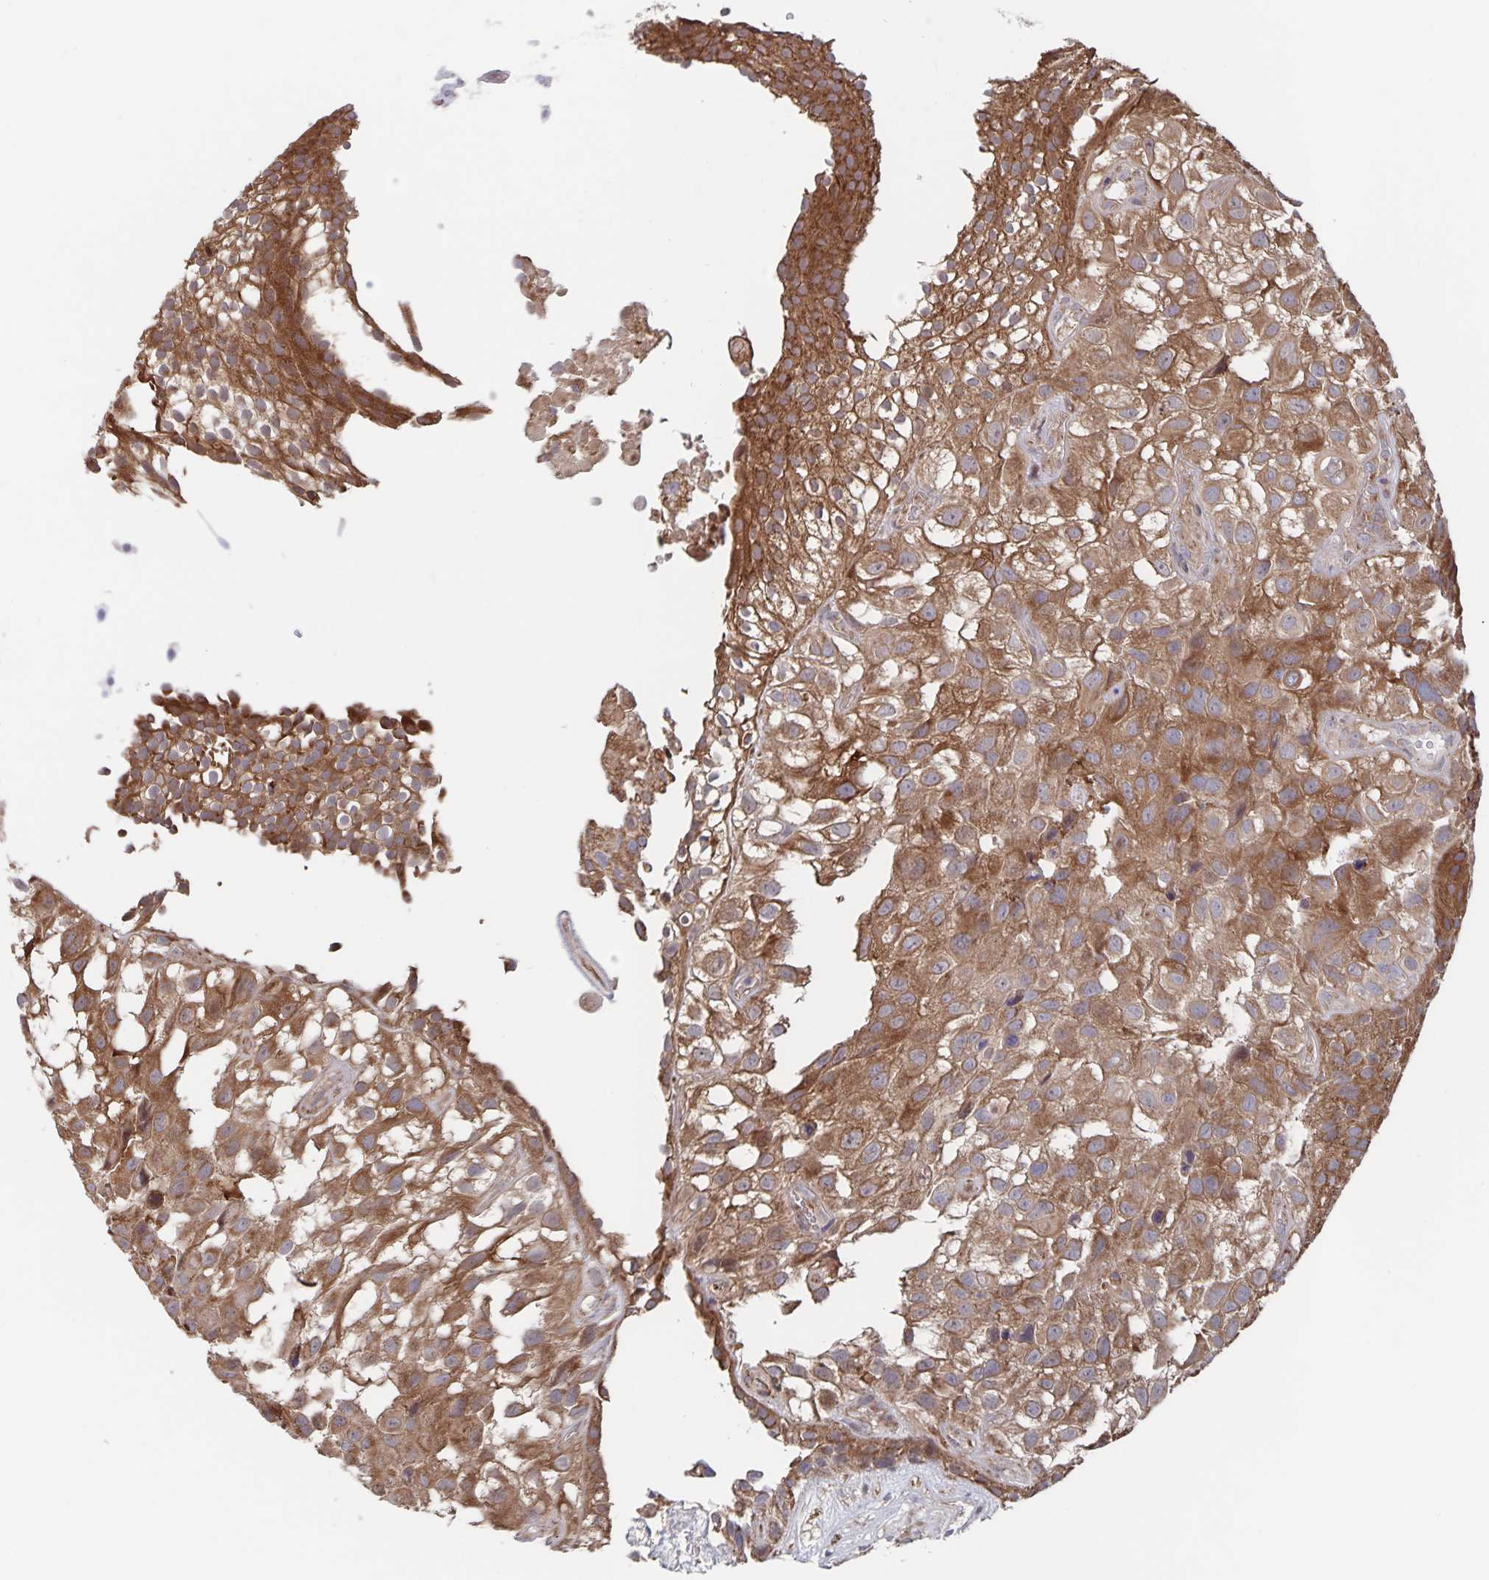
{"staining": {"intensity": "moderate", "quantity": ">75%", "location": "cytoplasmic/membranous"}, "tissue": "urothelial cancer", "cell_type": "Tumor cells", "image_type": "cancer", "snomed": [{"axis": "morphology", "description": "Urothelial carcinoma, High grade"}, {"axis": "topography", "description": "Urinary bladder"}], "caption": "Protein expression analysis of urothelial cancer exhibits moderate cytoplasmic/membranous staining in approximately >75% of tumor cells.", "gene": "ACACA", "patient": {"sex": "male", "age": 56}}